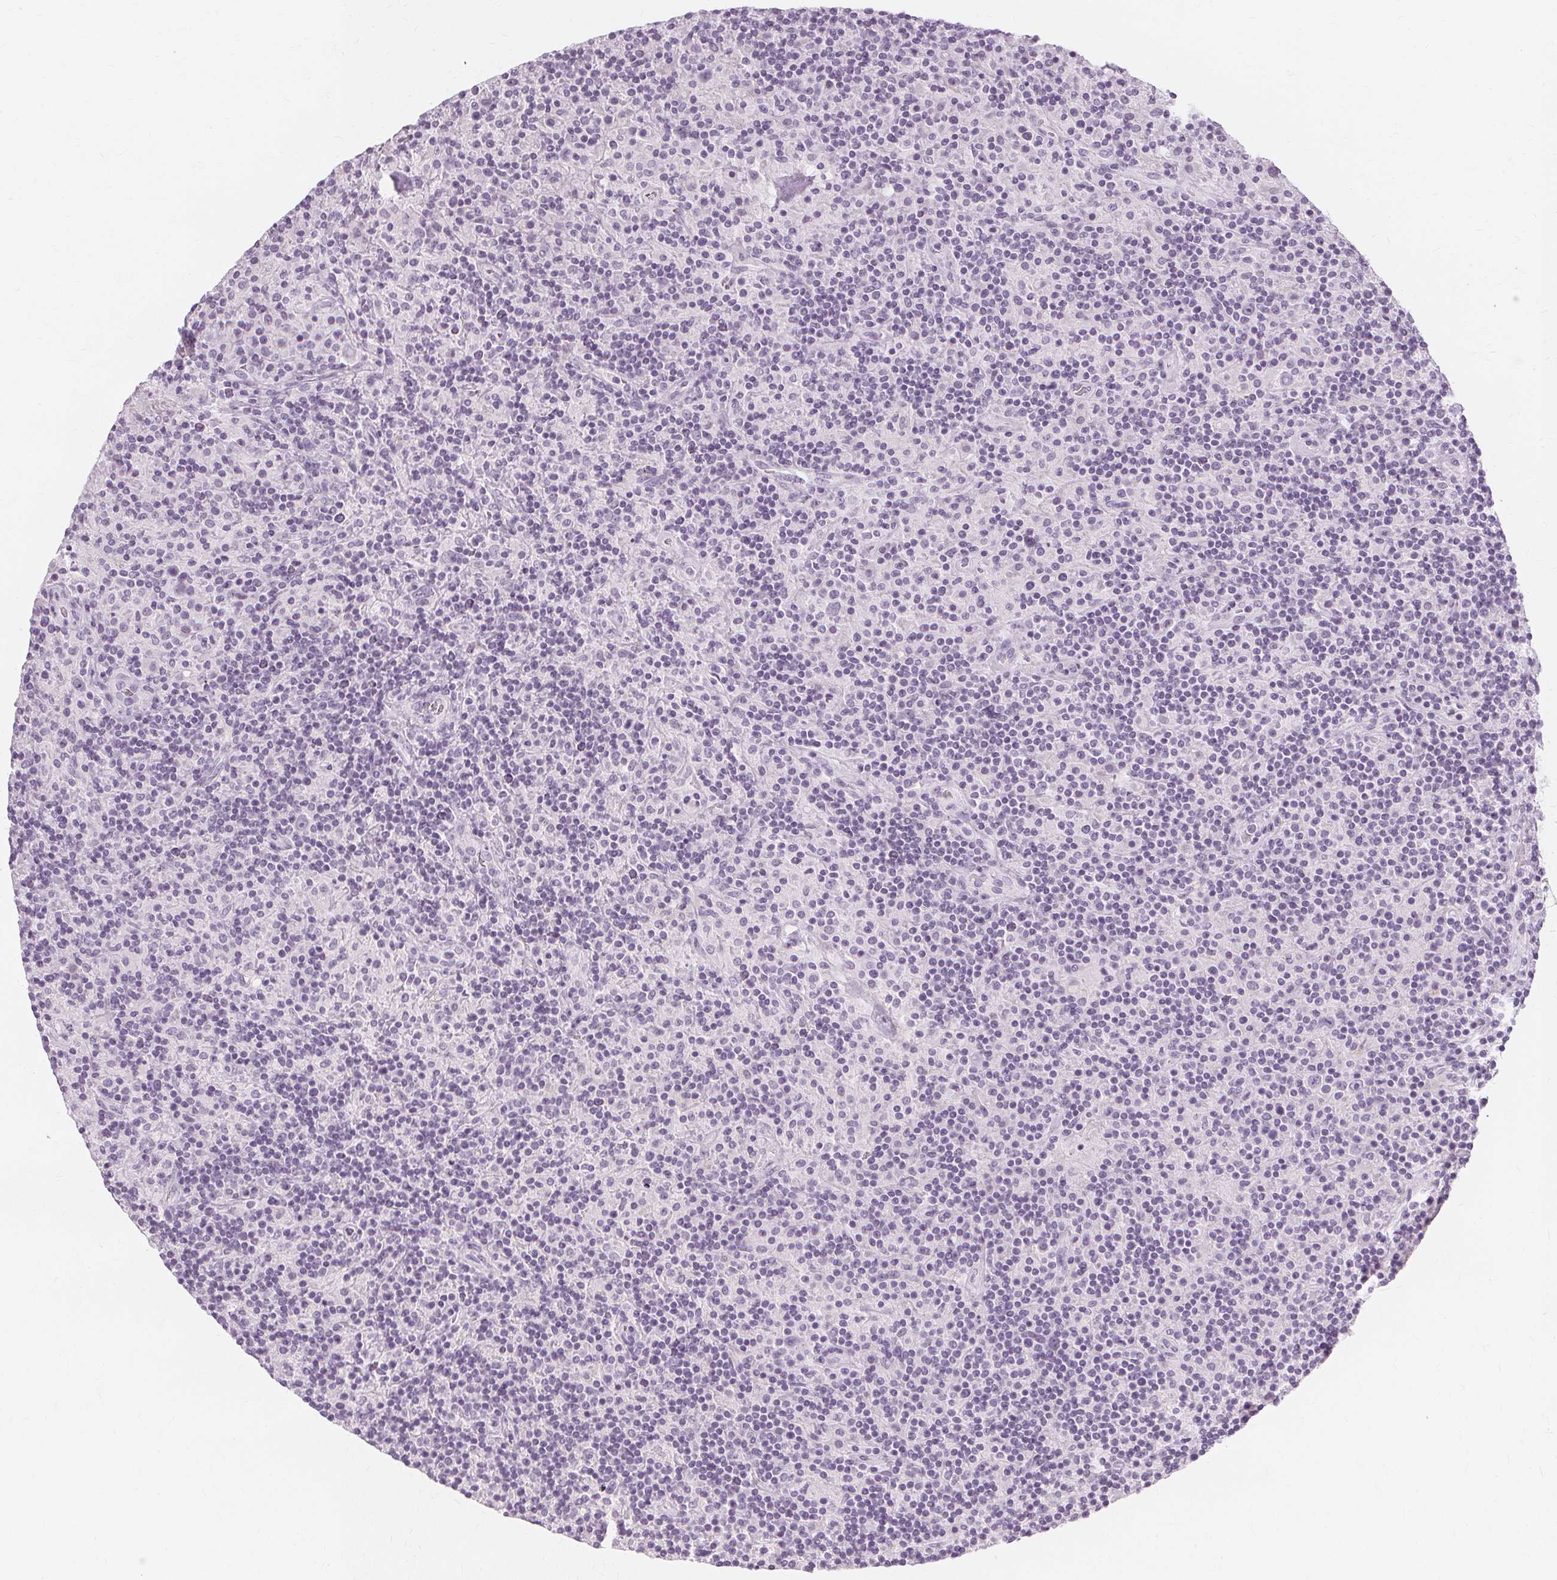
{"staining": {"intensity": "negative", "quantity": "none", "location": "none"}, "tissue": "lymphoma", "cell_type": "Tumor cells", "image_type": "cancer", "snomed": [{"axis": "morphology", "description": "Hodgkin's disease, NOS"}, {"axis": "topography", "description": "Lymph node"}], "caption": "Protein analysis of Hodgkin's disease shows no significant expression in tumor cells. Nuclei are stained in blue.", "gene": "TFF1", "patient": {"sex": "male", "age": 70}}